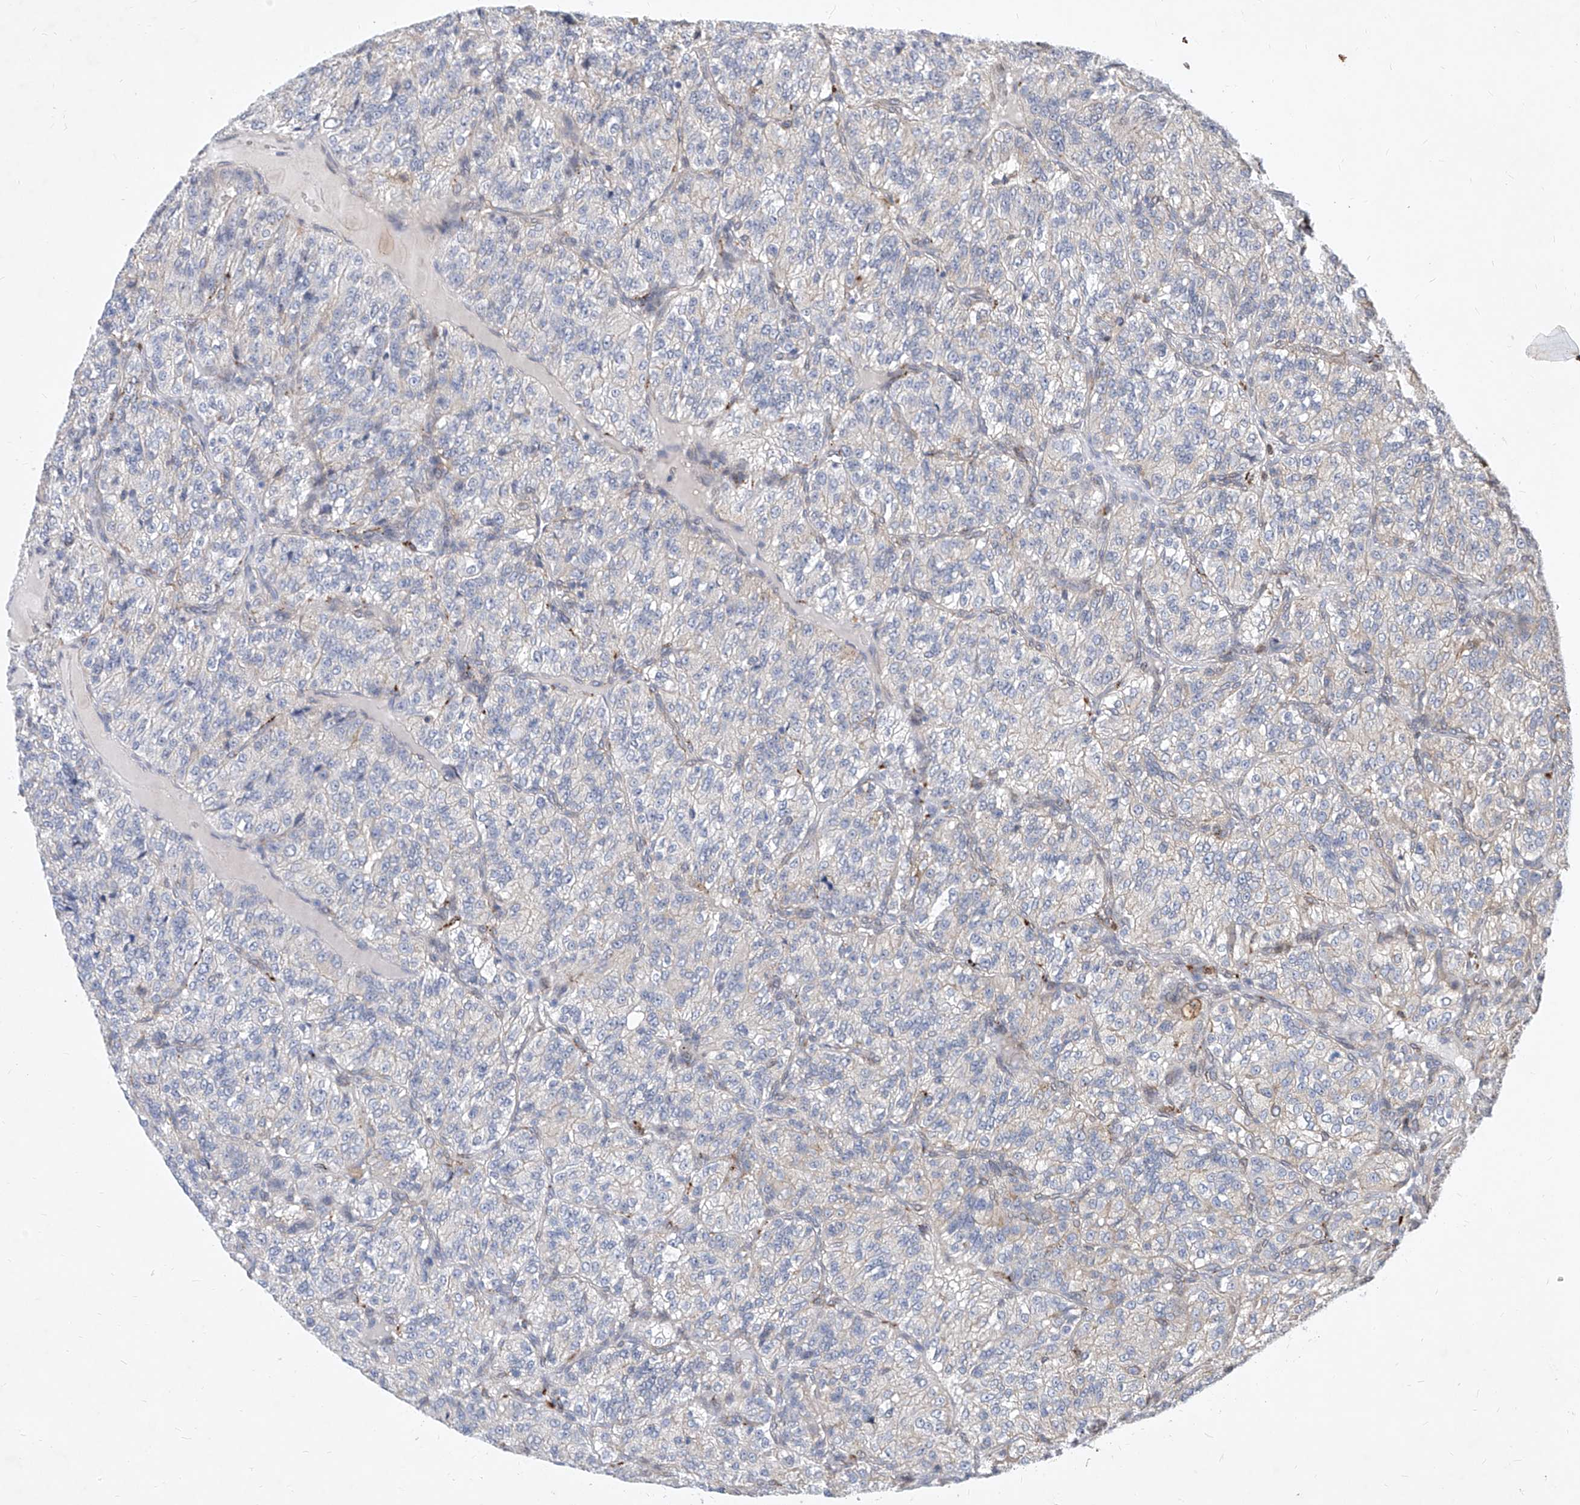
{"staining": {"intensity": "negative", "quantity": "none", "location": "none"}, "tissue": "renal cancer", "cell_type": "Tumor cells", "image_type": "cancer", "snomed": [{"axis": "morphology", "description": "Adenocarcinoma, NOS"}, {"axis": "topography", "description": "Kidney"}], "caption": "Tumor cells are negative for brown protein staining in adenocarcinoma (renal).", "gene": "MX2", "patient": {"sex": "female", "age": 63}}